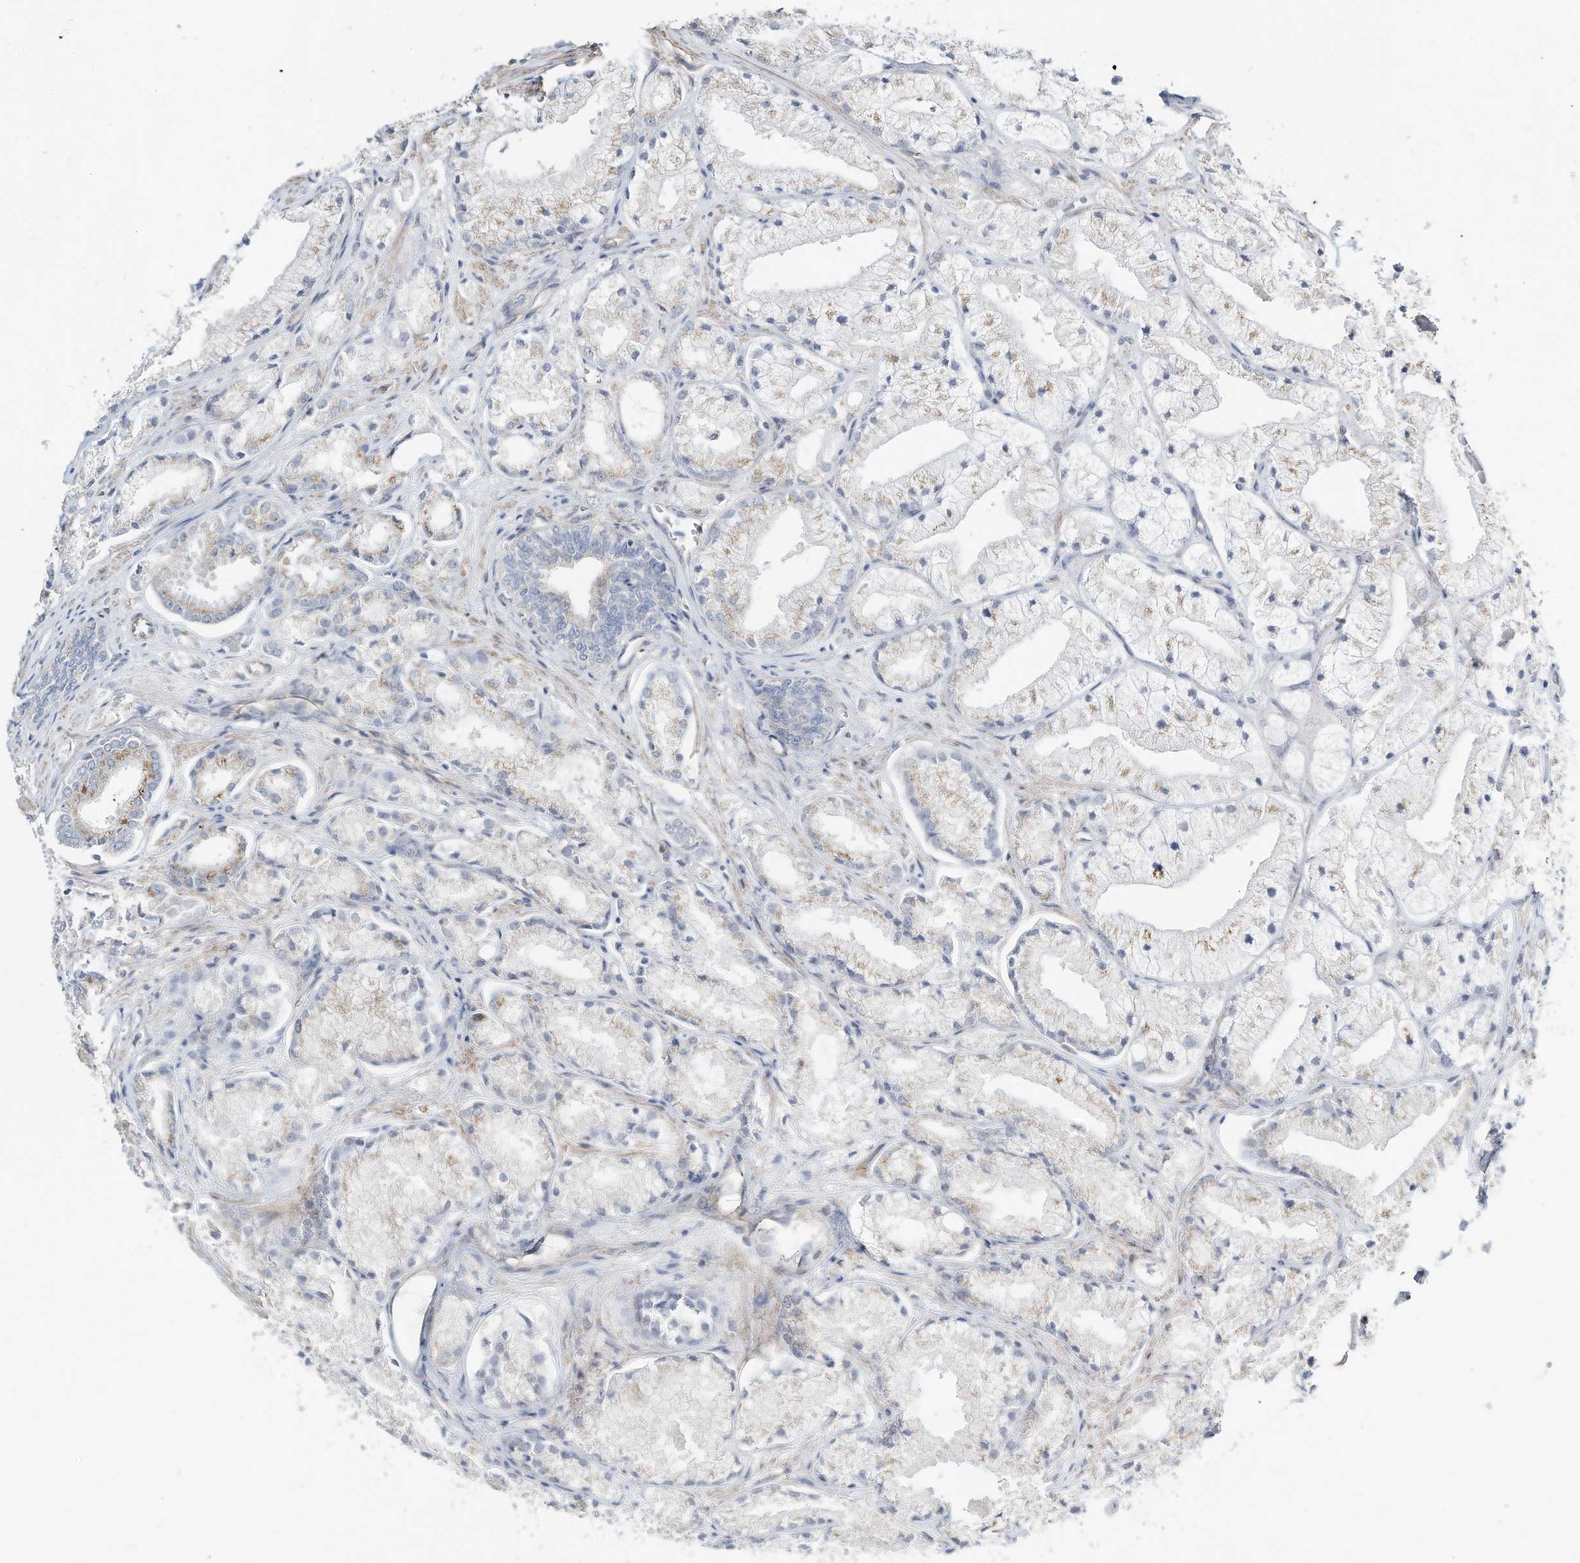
{"staining": {"intensity": "weak", "quantity": "<25%", "location": "cytoplasmic/membranous"}, "tissue": "prostate cancer", "cell_type": "Tumor cells", "image_type": "cancer", "snomed": [{"axis": "morphology", "description": "Adenocarcinoma, High grade"}, {"axis": "topography", "description": "Prostate"}], "caption": "Immunohistochemical staining of prostate cancer (adenocarcinoma (high-grade)) shows no significant staining in tumor cells.", "gene": "CUX1", "patient": {"sex": "male", "age": 50}}